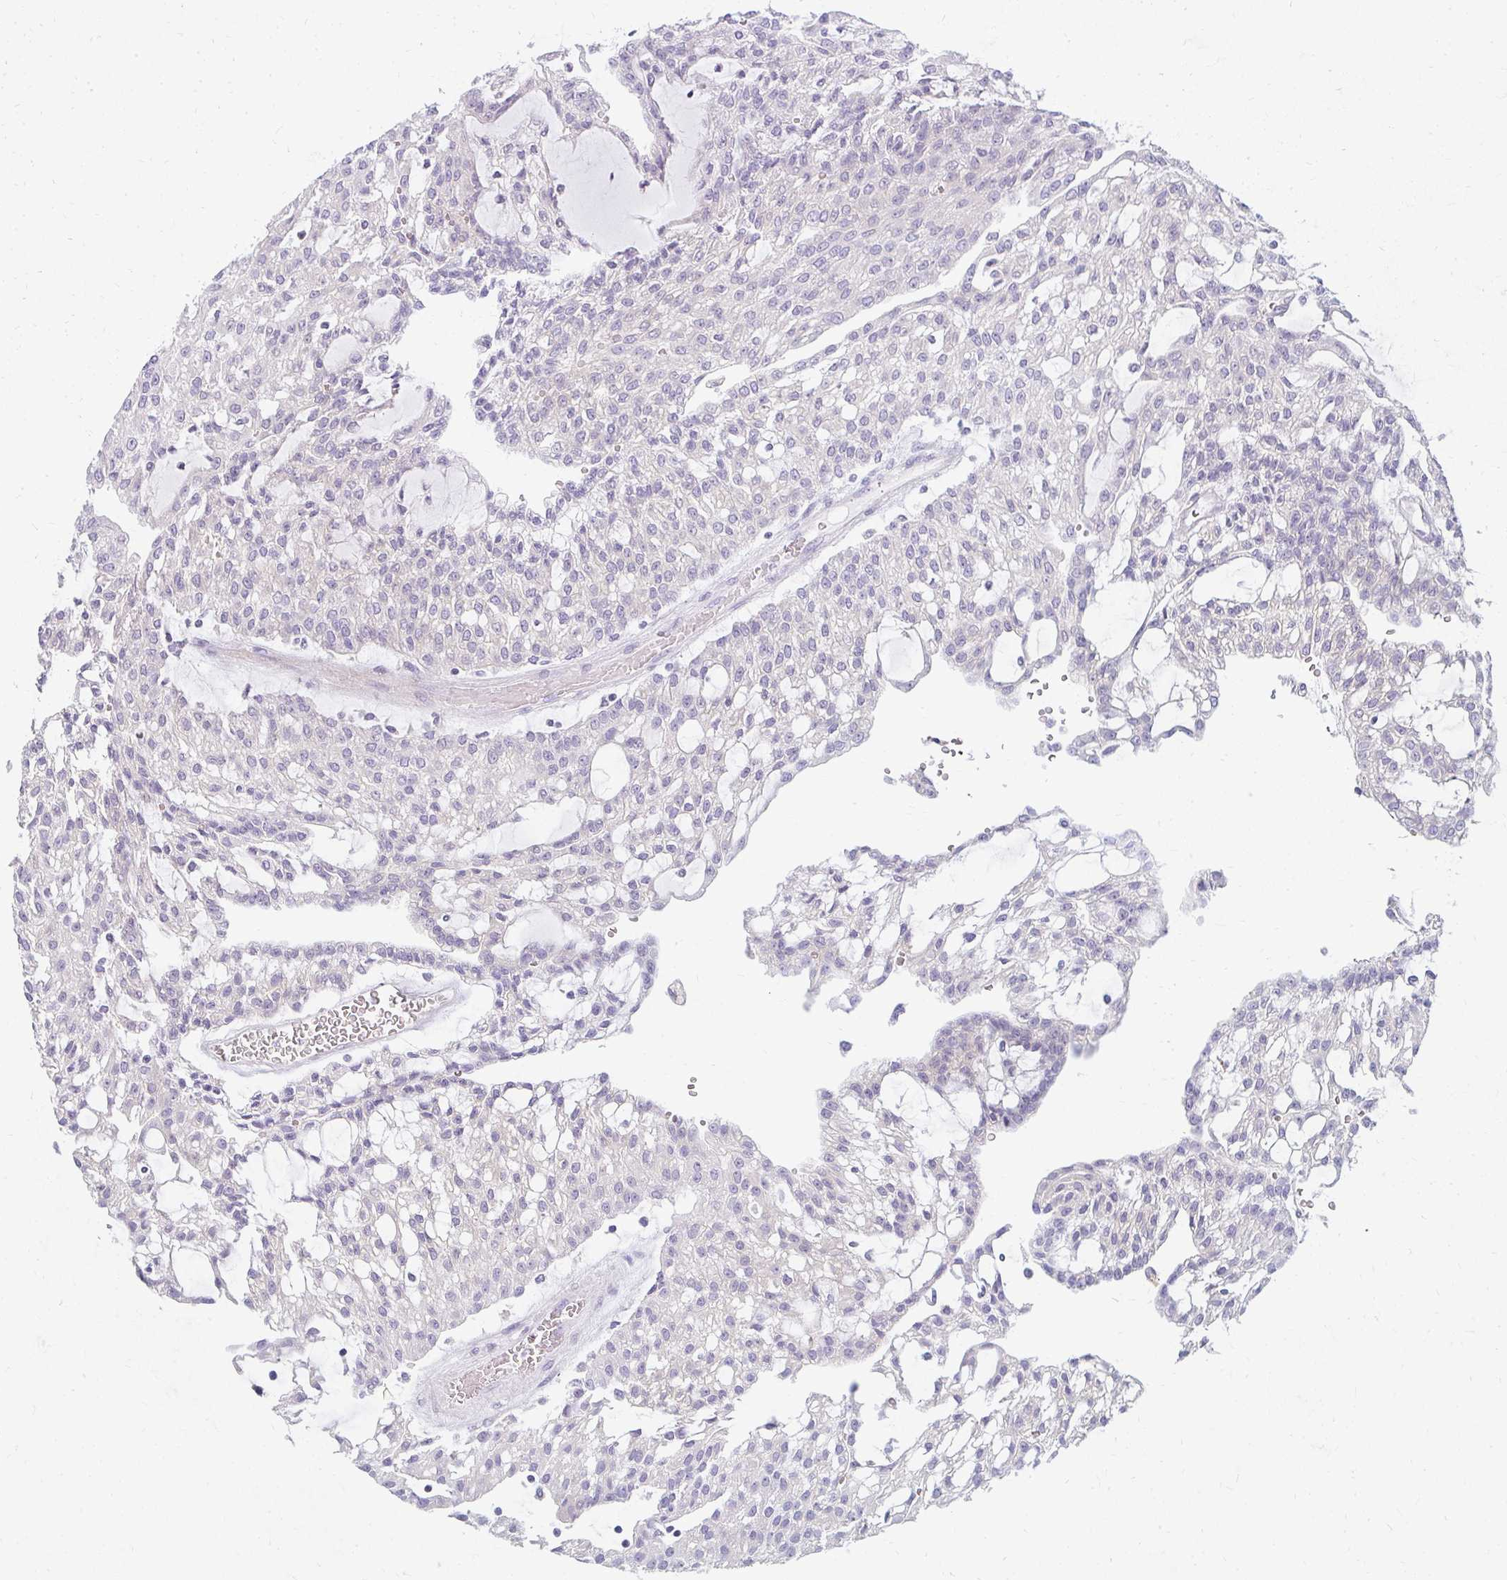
{"staining": {"intensity": "negative", "quantity": "none", "location": "none"}, "tissue": "renal cancer", "cell_type": "Tumor cells", "image_type": "cancer", "snomed": [{"axis": "morphology", "description": "Adenocarcinoma, NOS"}, {"axis": "topography", "description": "Kidney"}], "caption": "Human renal cancer (adenocarcinoma) stained for a protein using immunohistochemistry (IHC) shows no positivity in tumor cells.", "gene": "PPP1R3G", "patient": {"sex": "male", "age": 63}}